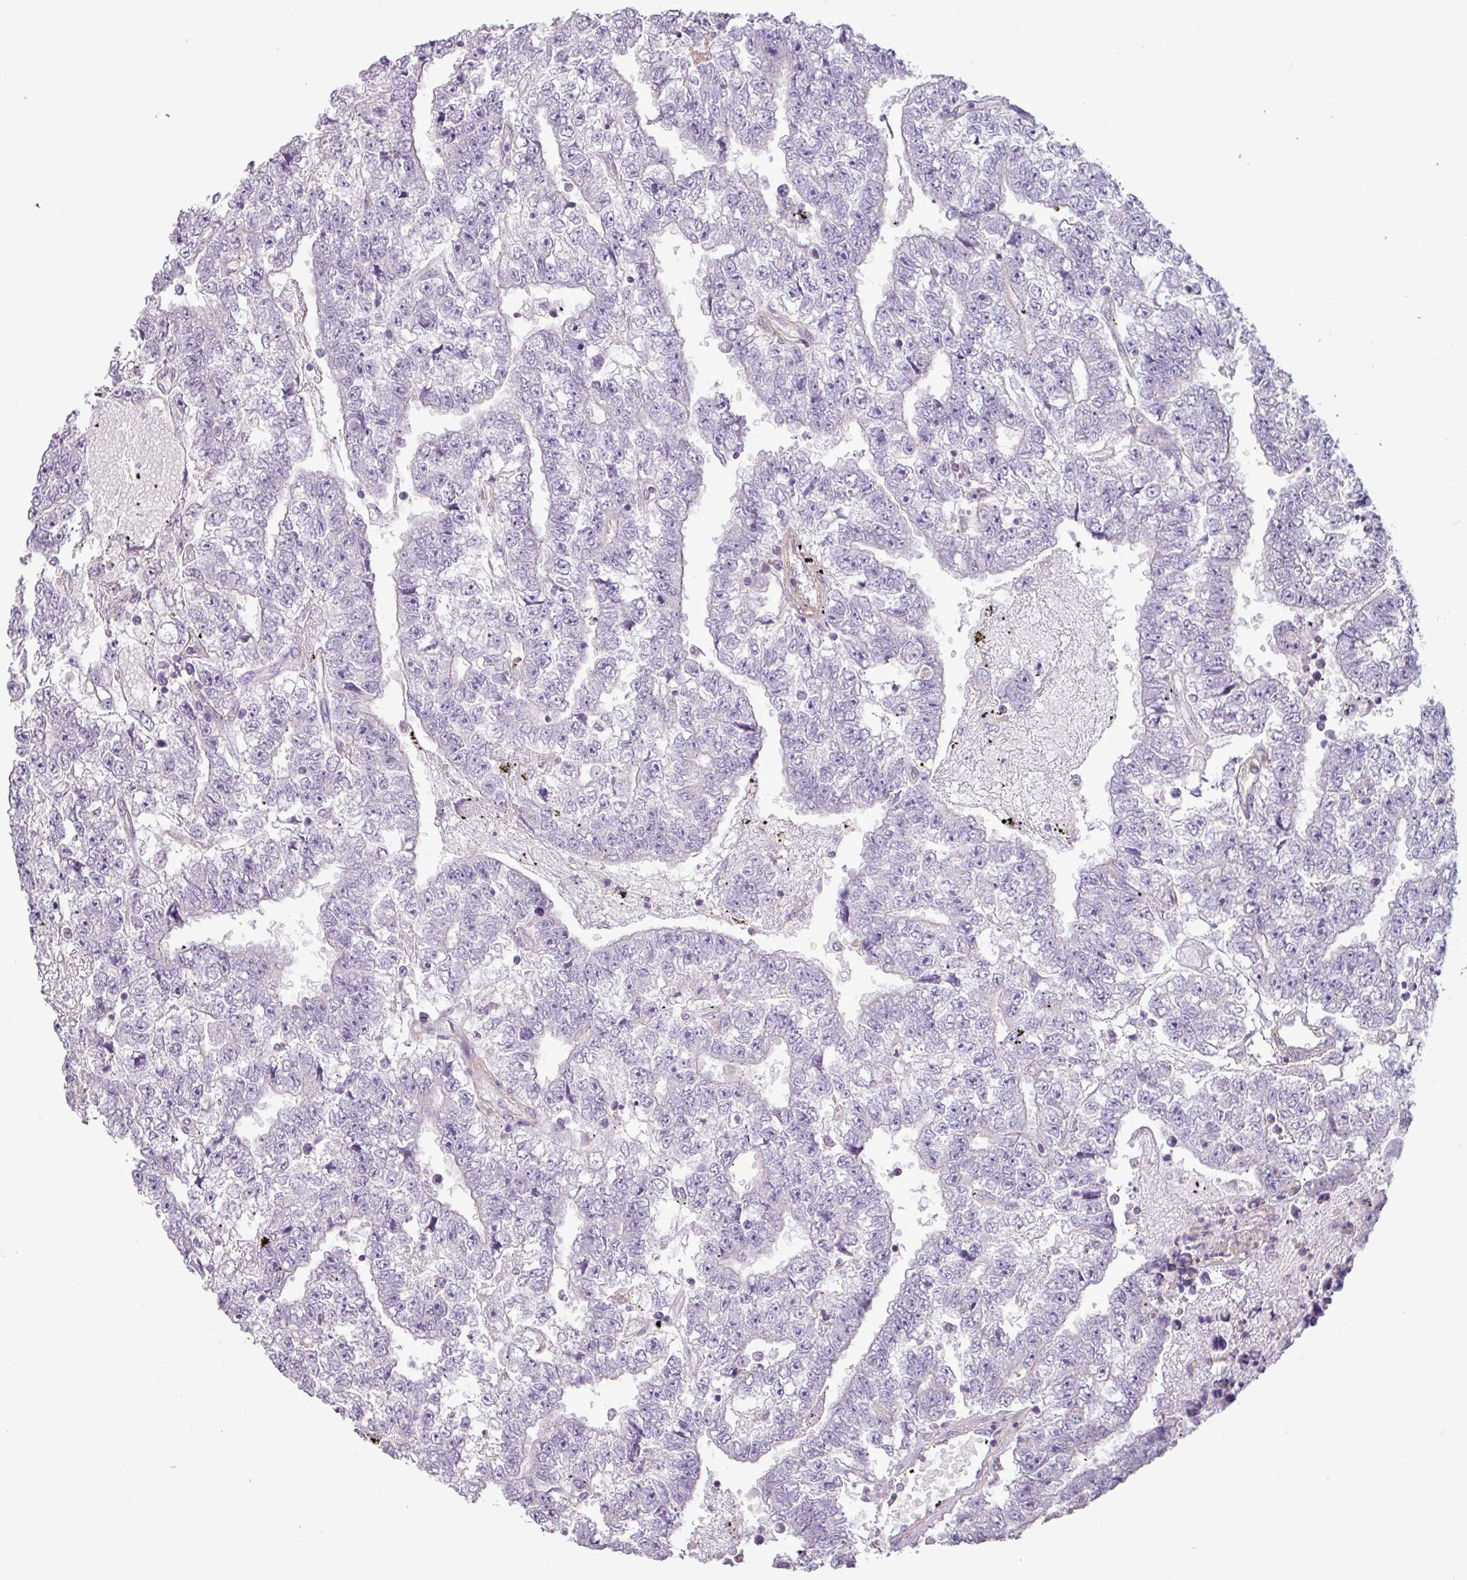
{"staining": {"intensity": "negative", "quantity": "none", "location": "none"}, "tissue": "testis cancer", "cell_type": "Tumor cells", "image_type": "cancer", "snomed": [{"axis": "morphology", "description": "Carcinoma, Embryonal, NOS"}, {"axis": "topography", "description": "Testis"}], "caption": "Immunohistochemical staining of human embryonal carcinoma (testis) reveals no significant expression in tumor cells.", "gene": "BTN2A2", "patient": {"sex": "male", "age": 25}}